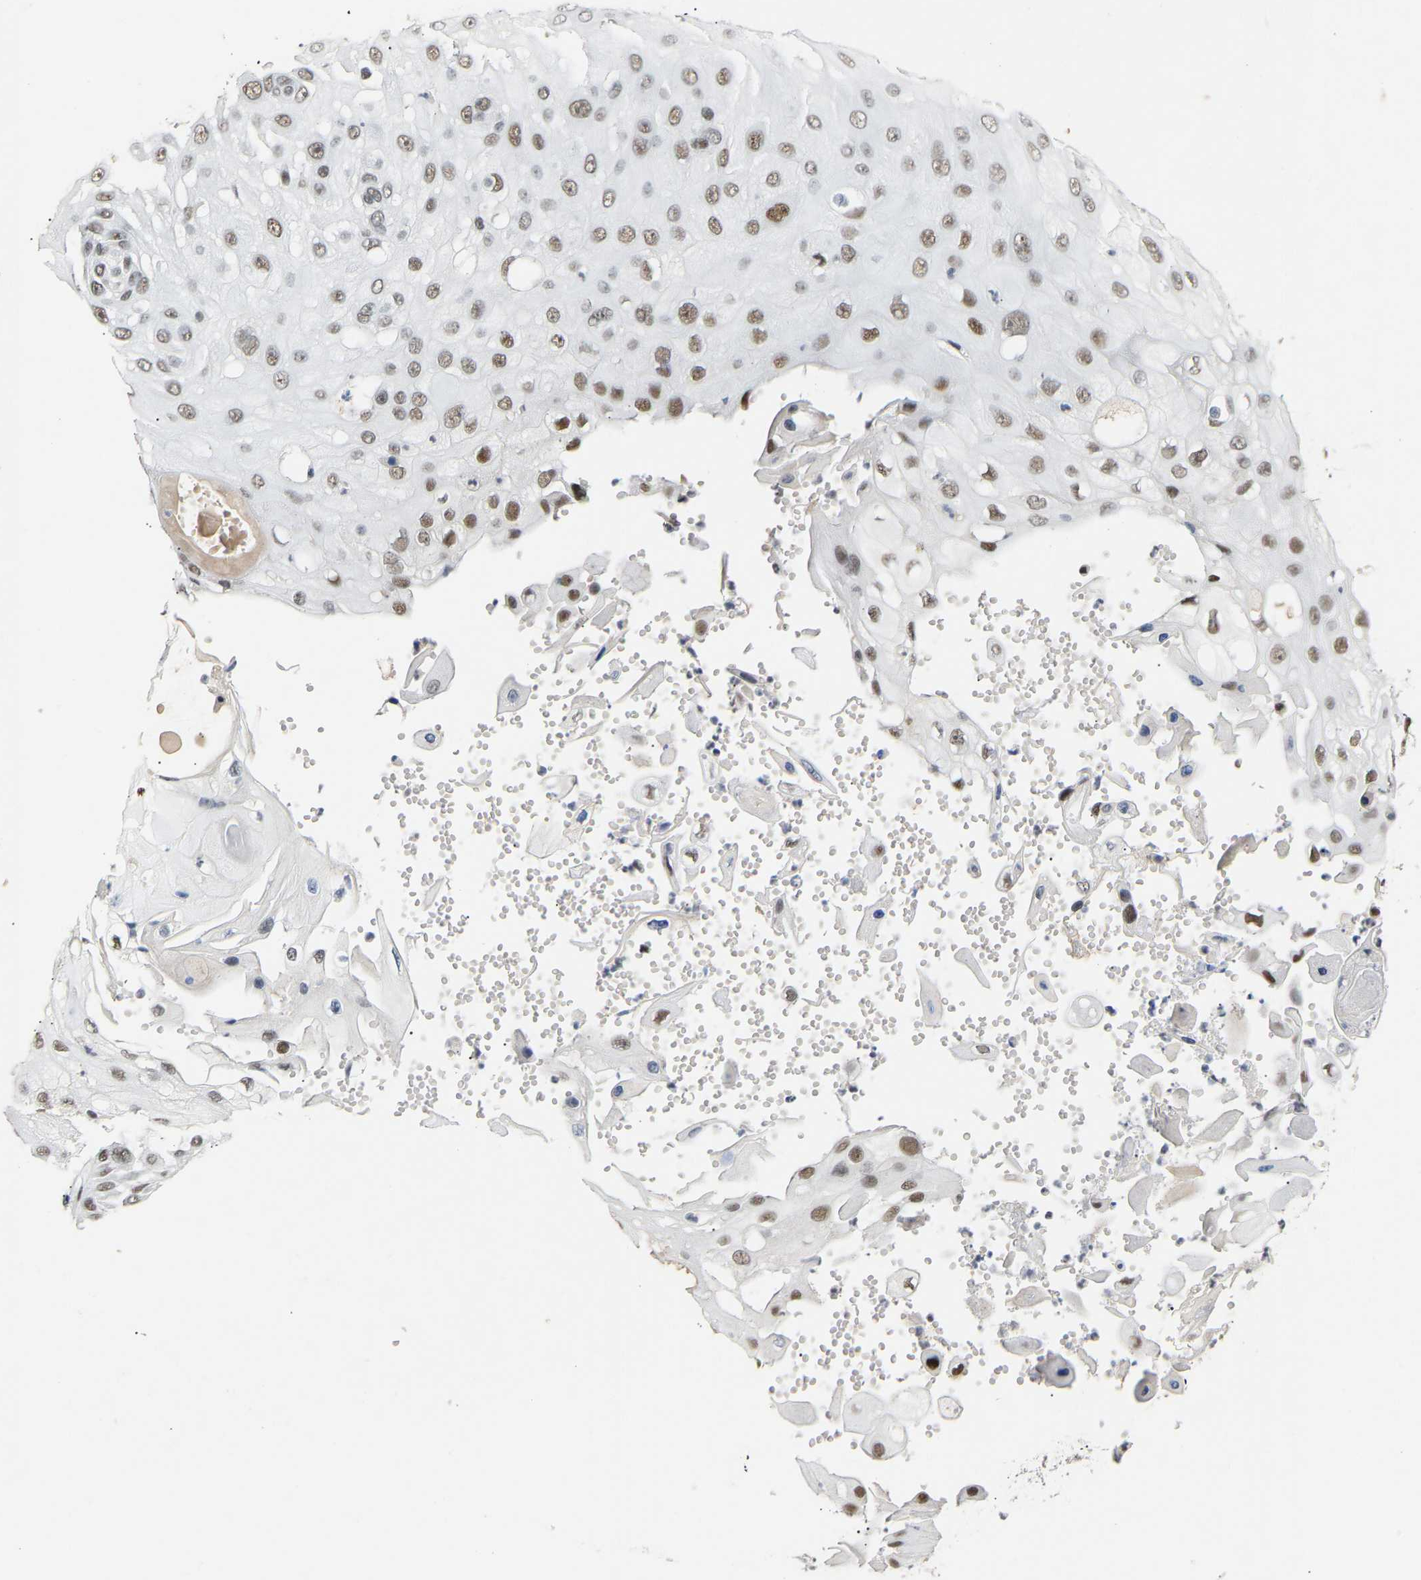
{"staining": {"intensity": "moderate", "quantity": ">75%", "location": "nuclear"}, "tissue": "skin cancer", "cell_type": "Tumor cells", "image_type": "cancer", "snomed": [{"axis": "morphology", "description": "Squamous cell carcinoma, NOS"}, {"axis": "topography", "description": "Skin"}], "caption": "Protein expression analysis of human skin cancer reveals moderate nuclear staining in approximately >75% of tumor cells.", "gene": "NELFB", "patient": {"sex": "female", "age": 44}}